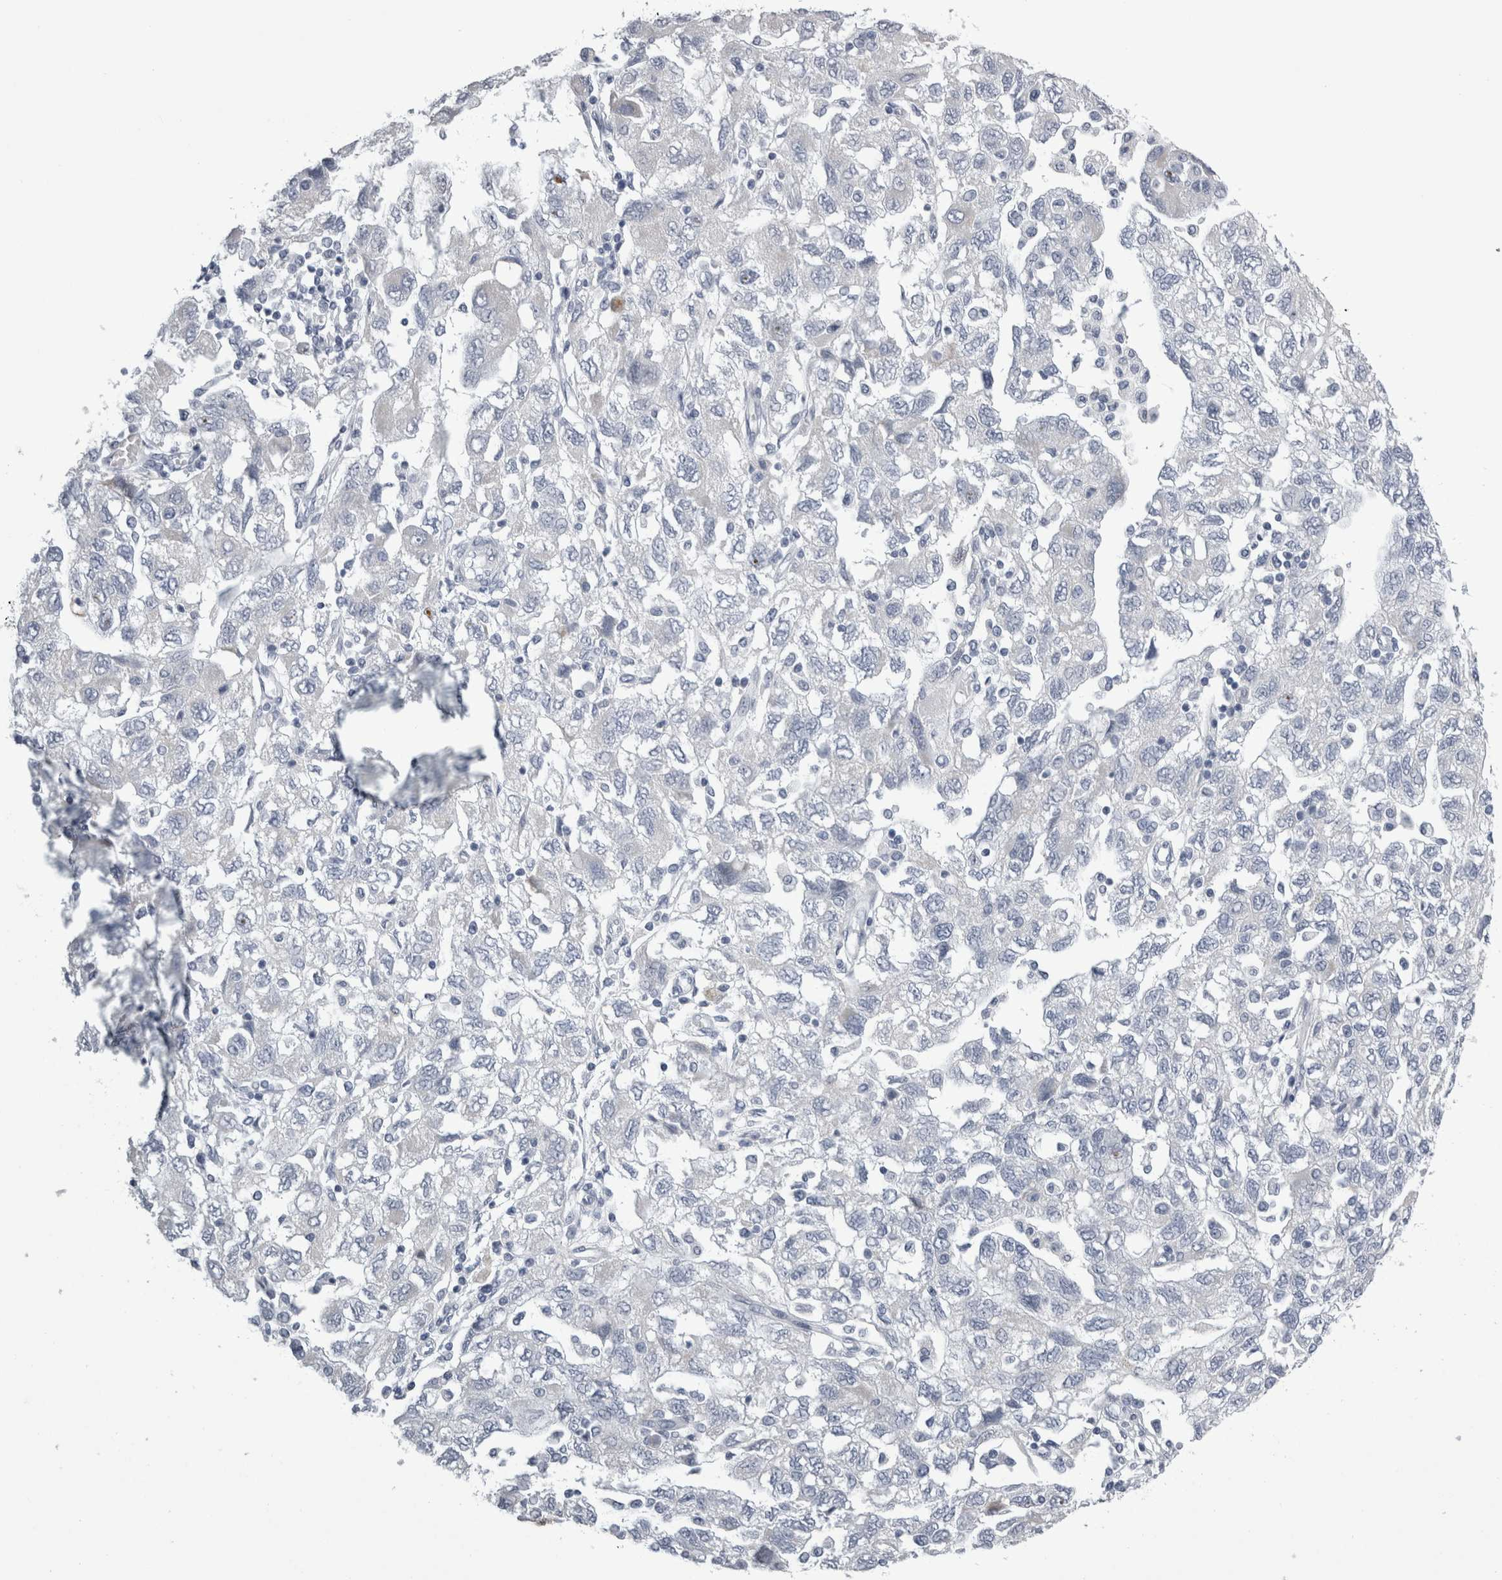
{"staining": {"intensity": "negative", "quantity": "none", "location": "none"}, "tissue": "ovarian cancer", "cell_type": "Tumor cells", "image_type": "cancer", "snomed": [{"axis": "morphology", "description": "Carcinoma, NOS"}, {"axis": "morphology", "description": "Cystadenocarcinoma, serous, NOS"}, {"axis": "topography", "description": "Ovary"}], "caption": "The image demonstrates no significant positivity in tumor cells of serous cystadenocarcinoma (ovarian). Nuclei are stained in blue.", "gene": "ALDH8A1", "patient": {"sex": "female", "age": 69}}